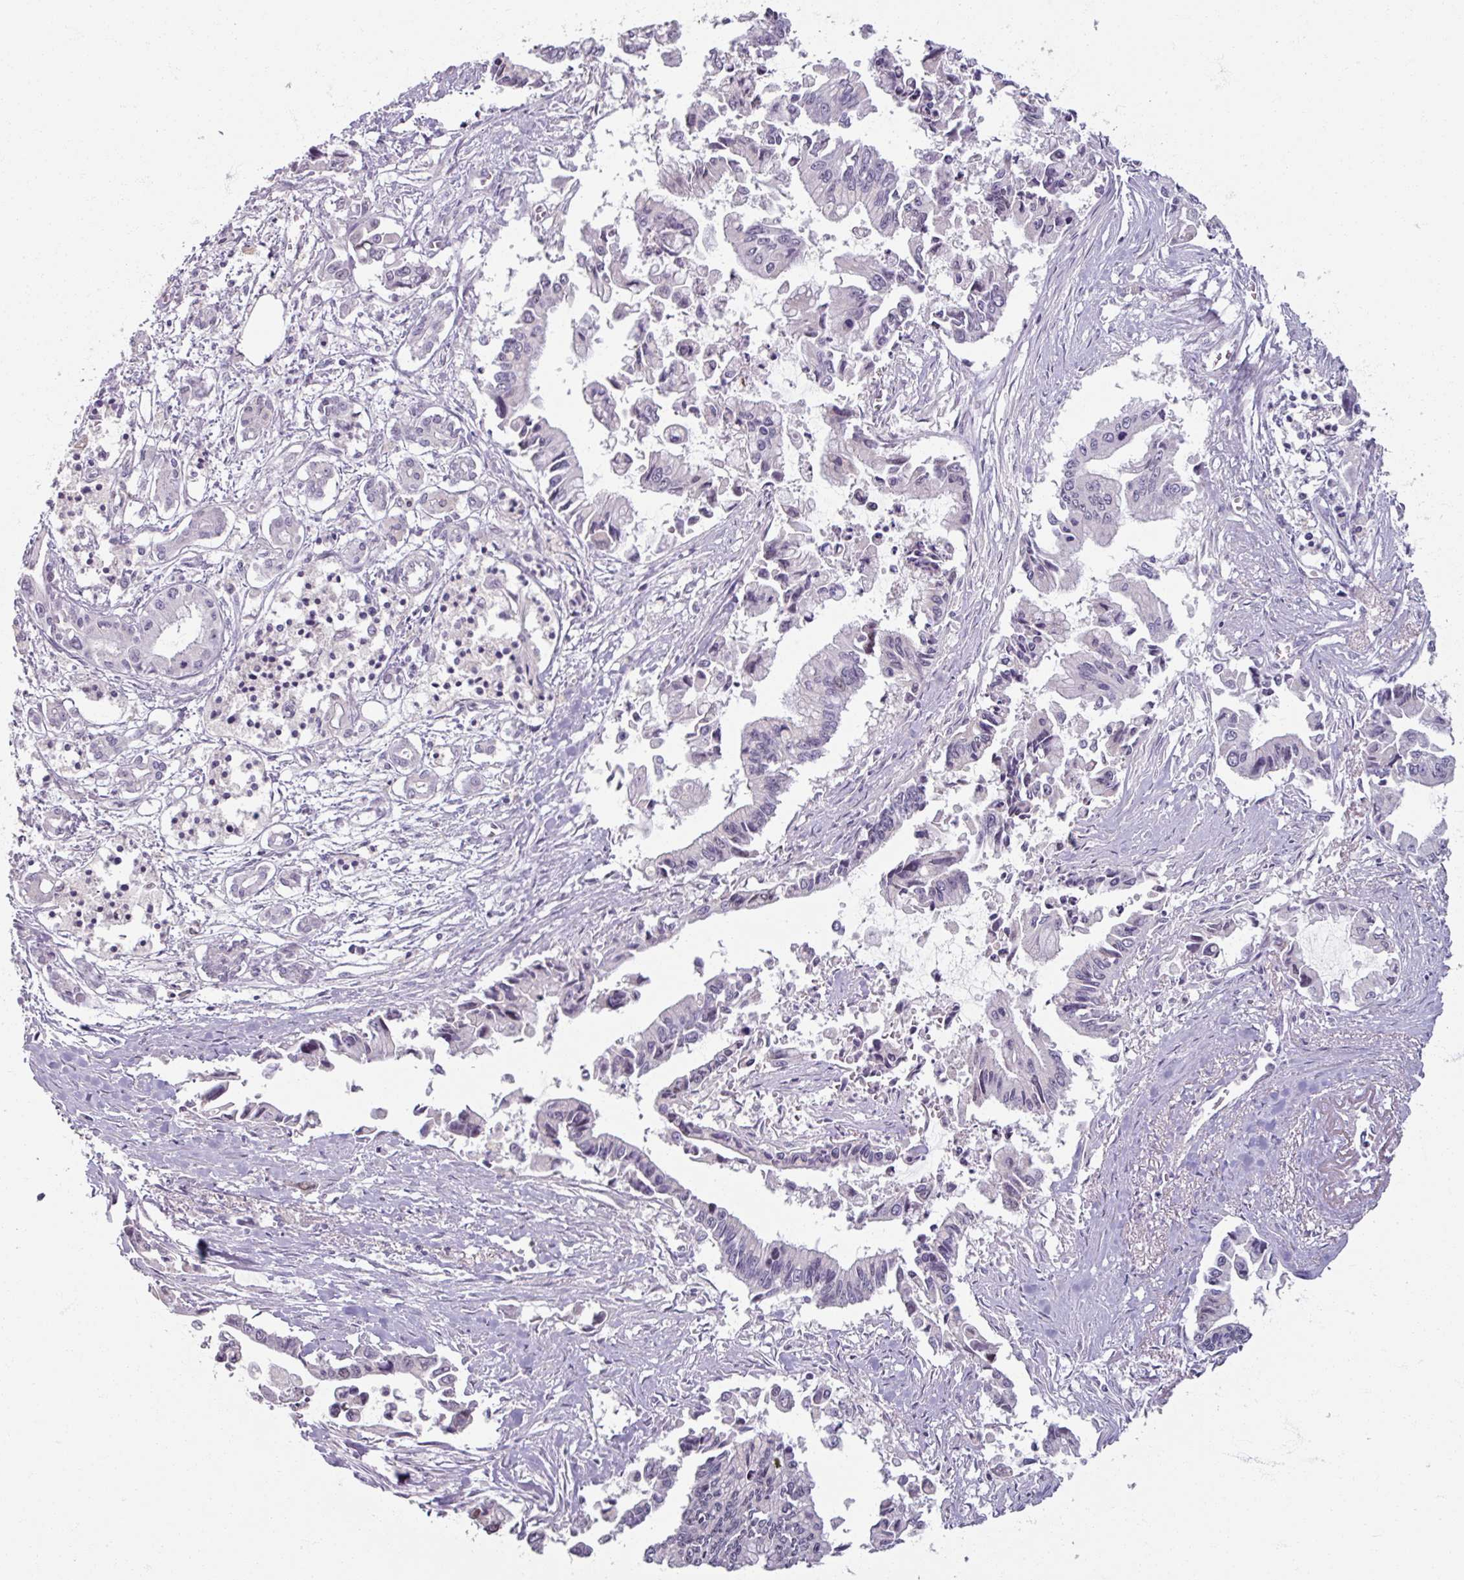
{"staining": {"intensity": "negative", "quantity": "none", "location": "none"}, "tissue": "pancreatic cancer", "cell_type": "Tumor cells", "image_type": "cancer", "snomed": [{"axis": "morphology", "description": "Adenocarcinoma, NOS"}, {"axis": "topography", "description": "Pancreas"}], "caption": "Immunohistochemistry photomicrograph of neoplastic tissue: adenocarcinoma (pancreatic) stained with DAB (3,3'-diaminobenzidine) exhibits no significant protein expression in tumor cells.", "gene": "SOX11", "patient": {"sex": "male", "age": 84}}